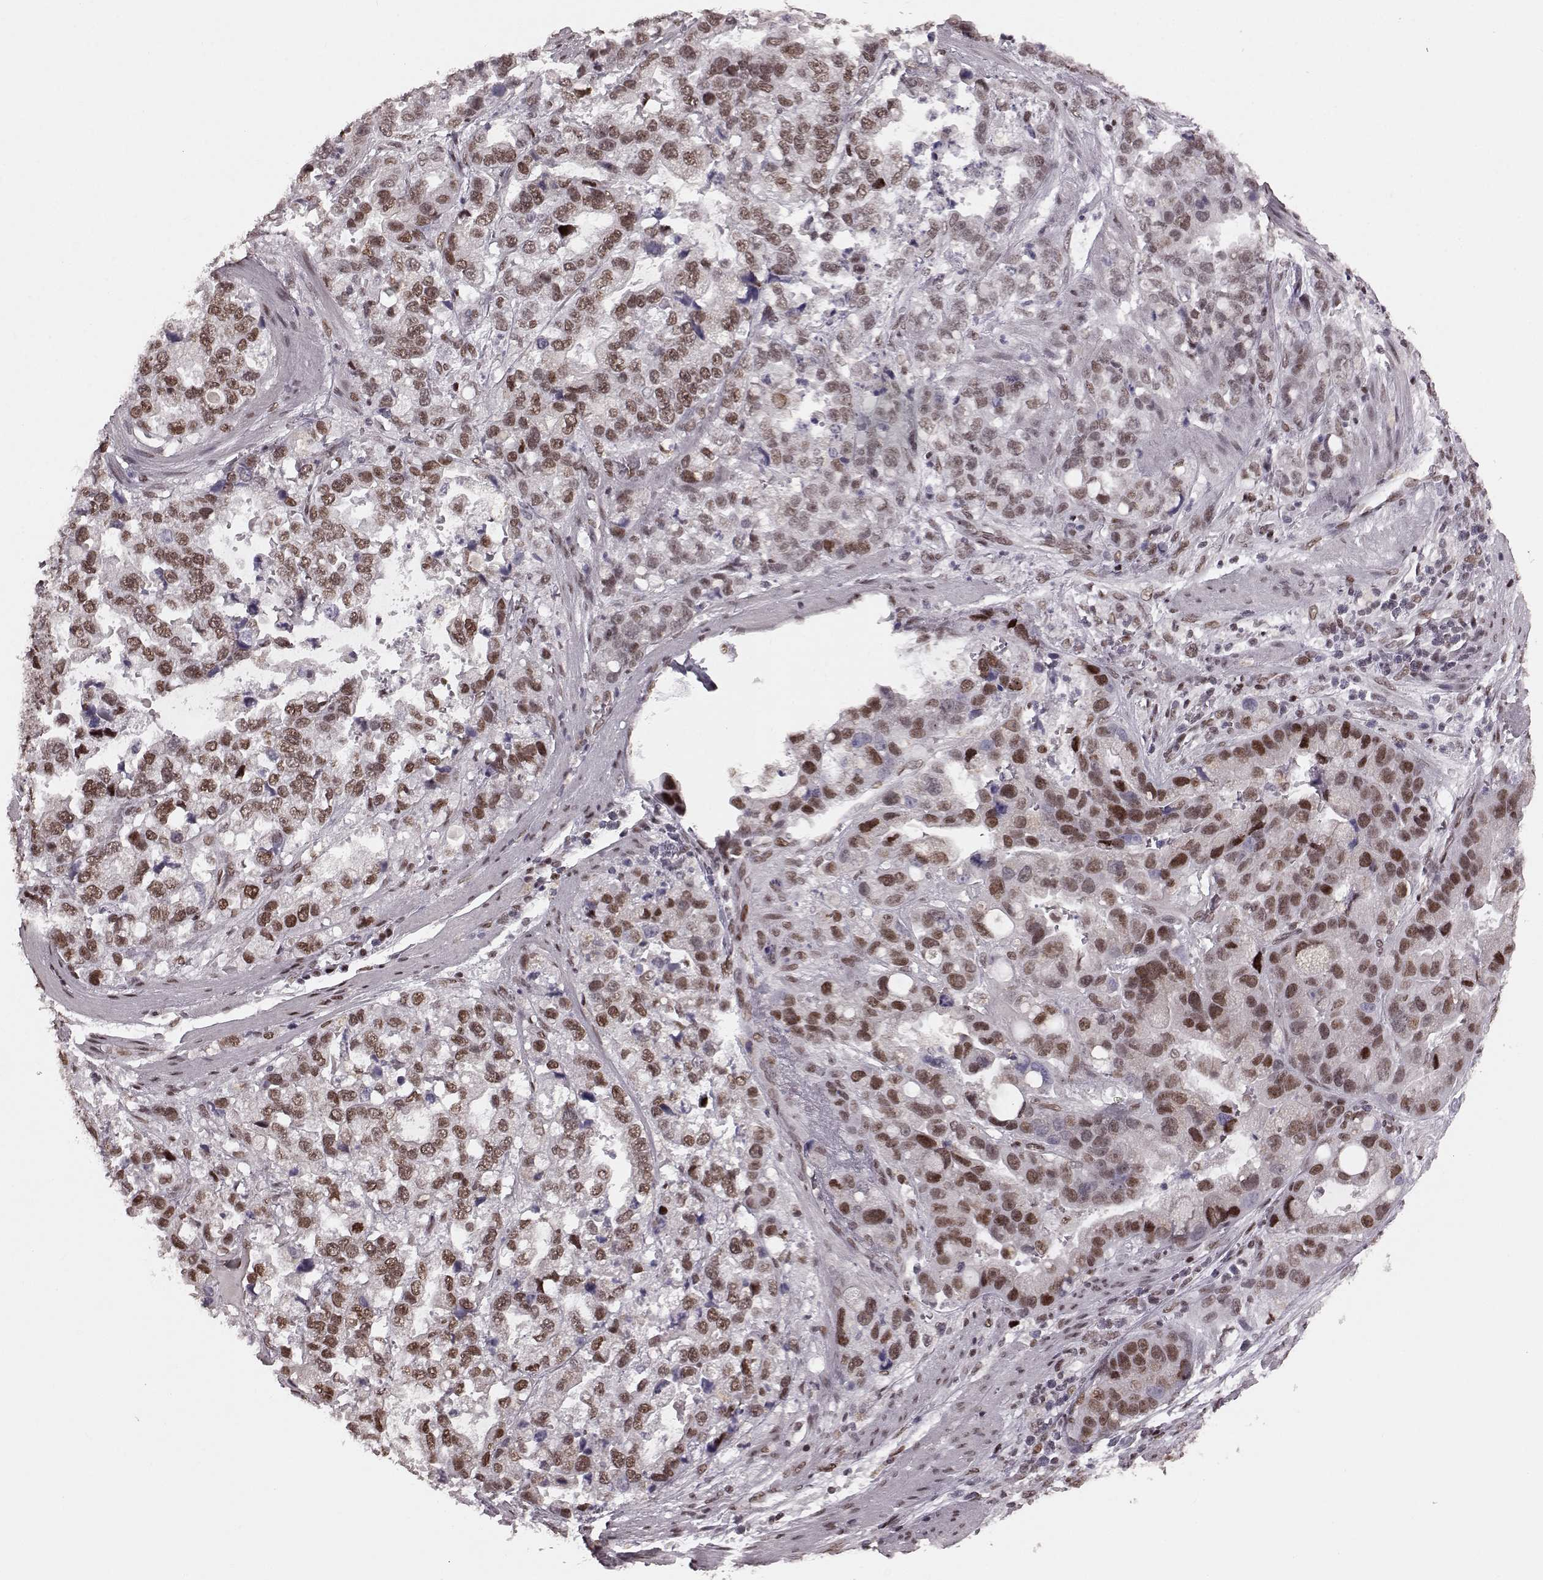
{"staining": {"intensity": "moderate", "quantity": ">75%", "location": "nuclear"}, "tissue": "stomach cancer", "cell_type": "Tumor cells", "image_type": "cancer", "snomed": [{"axis": "morphology", "description": "Adenocarcinoma, NOS"}, {"axis": "topography", "description": "Stomach"}], "caption": "Stomach cancer (adenocarcinoma) stained with DAB IHC reveals medium levels of moderate nuclear staining in approximately >75% of tumor cells.", "gene": "NR2C1", "patient": {"sex": "male", "age": 59}}